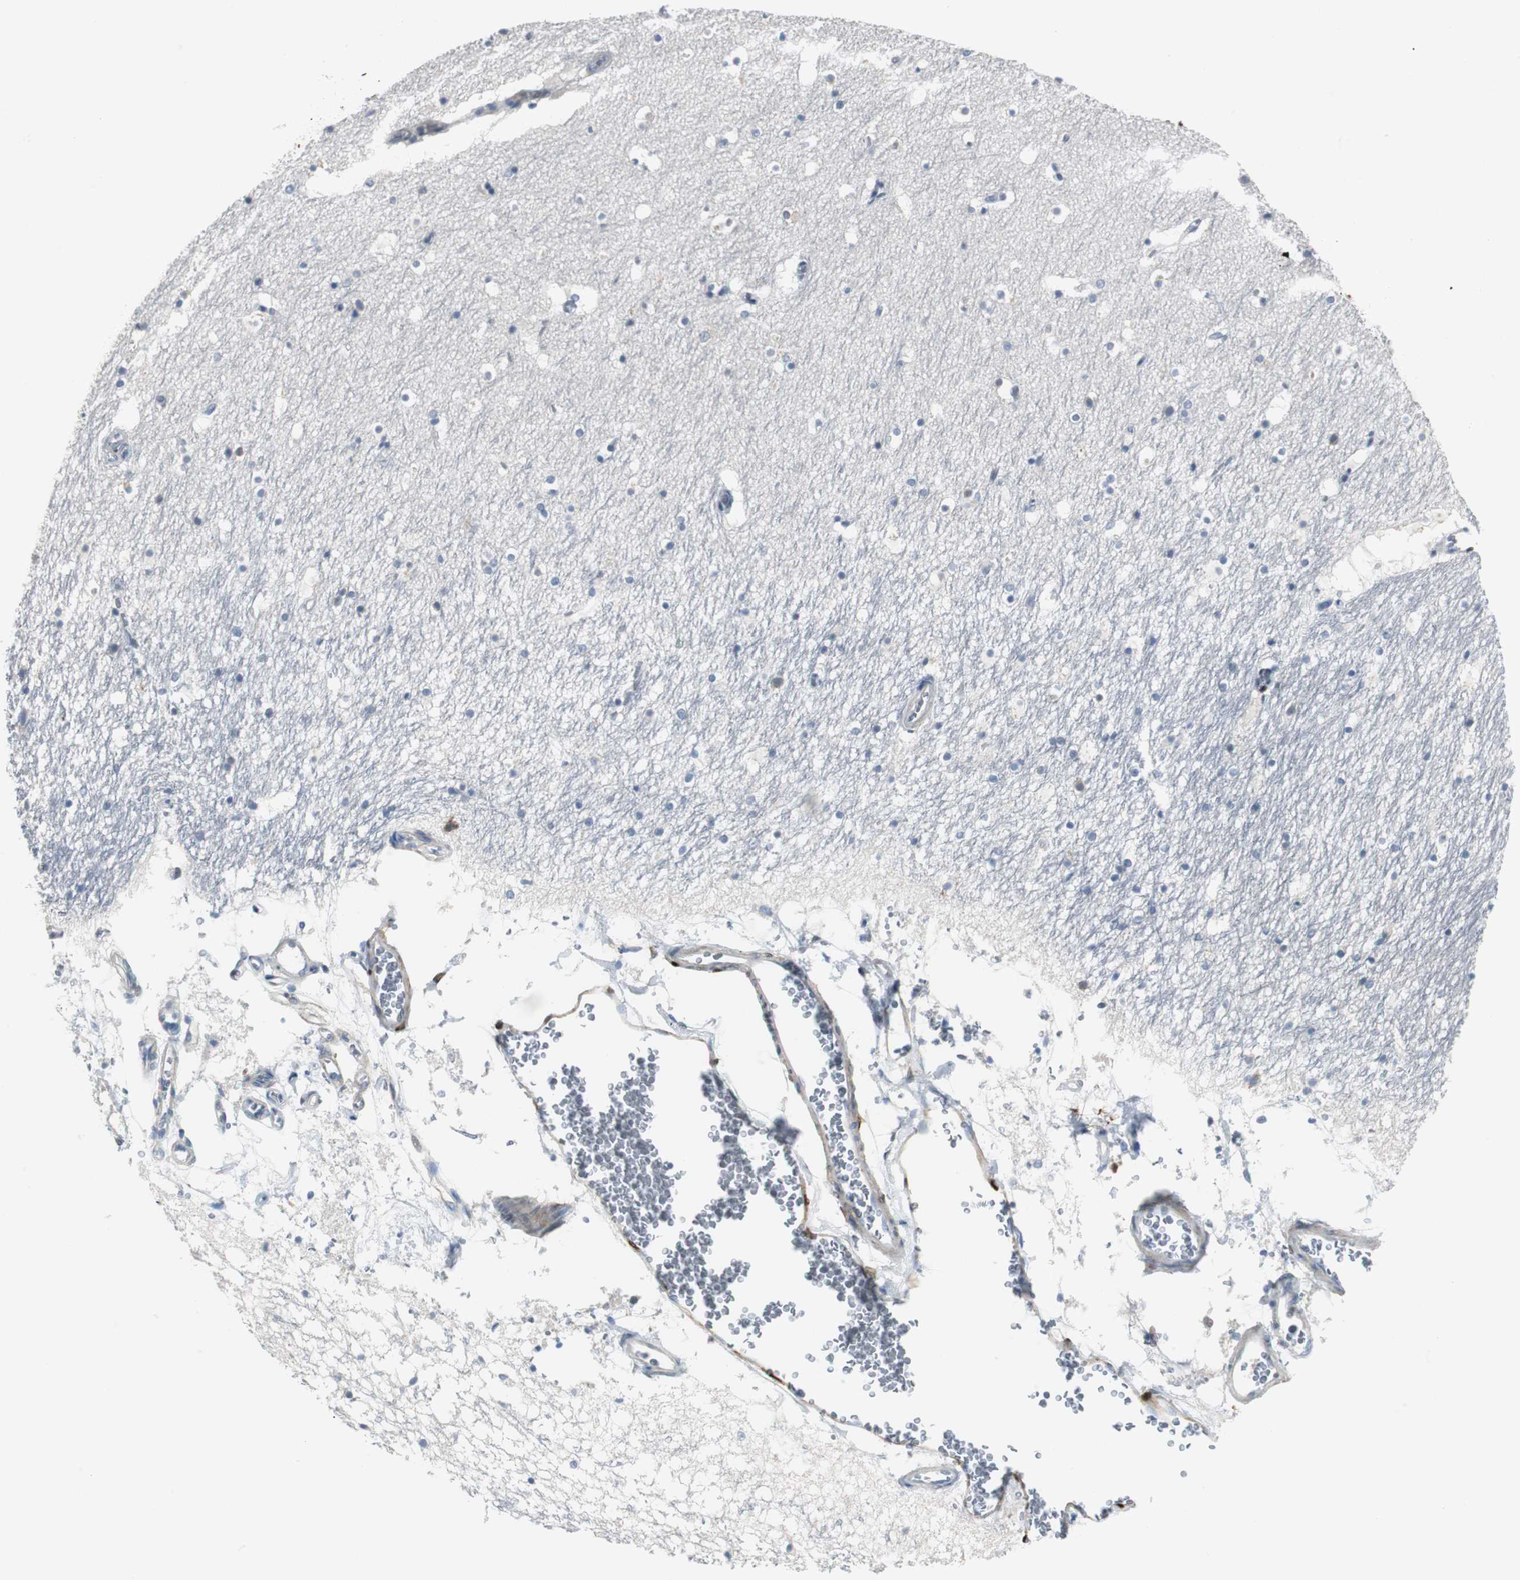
{"staining": {"intensity": "weak", "quantity": "<25%", "location": "cytoplasmic/membranous"}, "tissue": "hippocampus", "cell_type": "Glial cells", "image_type": "normal", "snomed": [{"axis": "morphology", "description": "Normal tissue, NOS"}, {"axis": "topography", "description": "Hippocampus"}], "caption": "Micrograph shows no significant protein staining in glial cells of benign hippocampus. Nuclei are stained in blue.", "gene": "FHL2", "patient": {"sex": "male", "age": 45}}